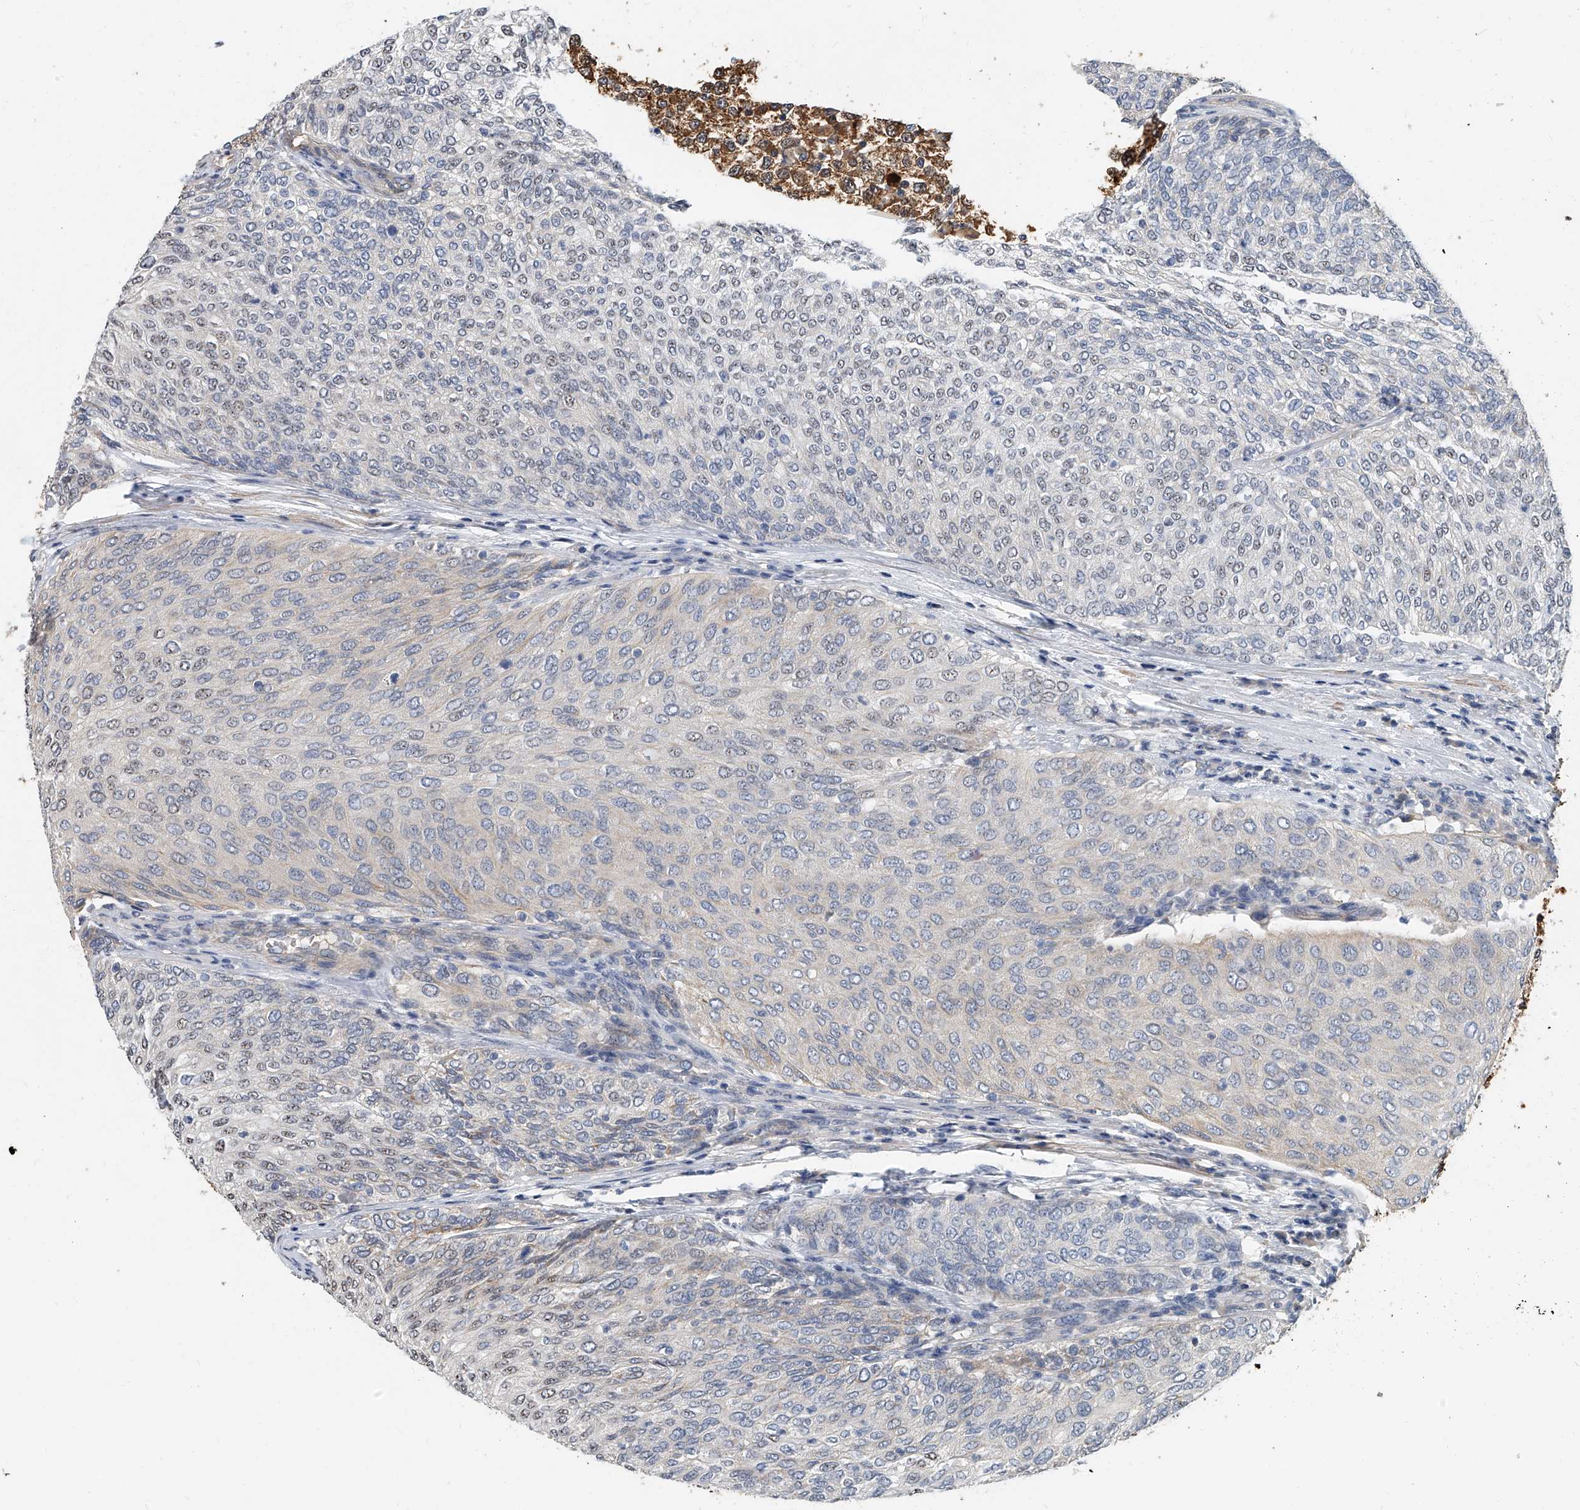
{"staining": {"intensity": "negative", "quantity": "none", "location": "none"}, "tissue": "urothelial cancer", "cell_type": "Tumor cells", "image_type": "cancer", "snomed": [{"axis": "morphology", "description": "Urothelial carcinoma, Low grade"}, {"axis": "topography", "description": "Urinary bladder"}], "caption": "Urothelial cancer stained for a protein using immunohistochemistry shows no expression tumor cells.", "gene": "CD200", "patient": {"sex": "female", "age": 79}}